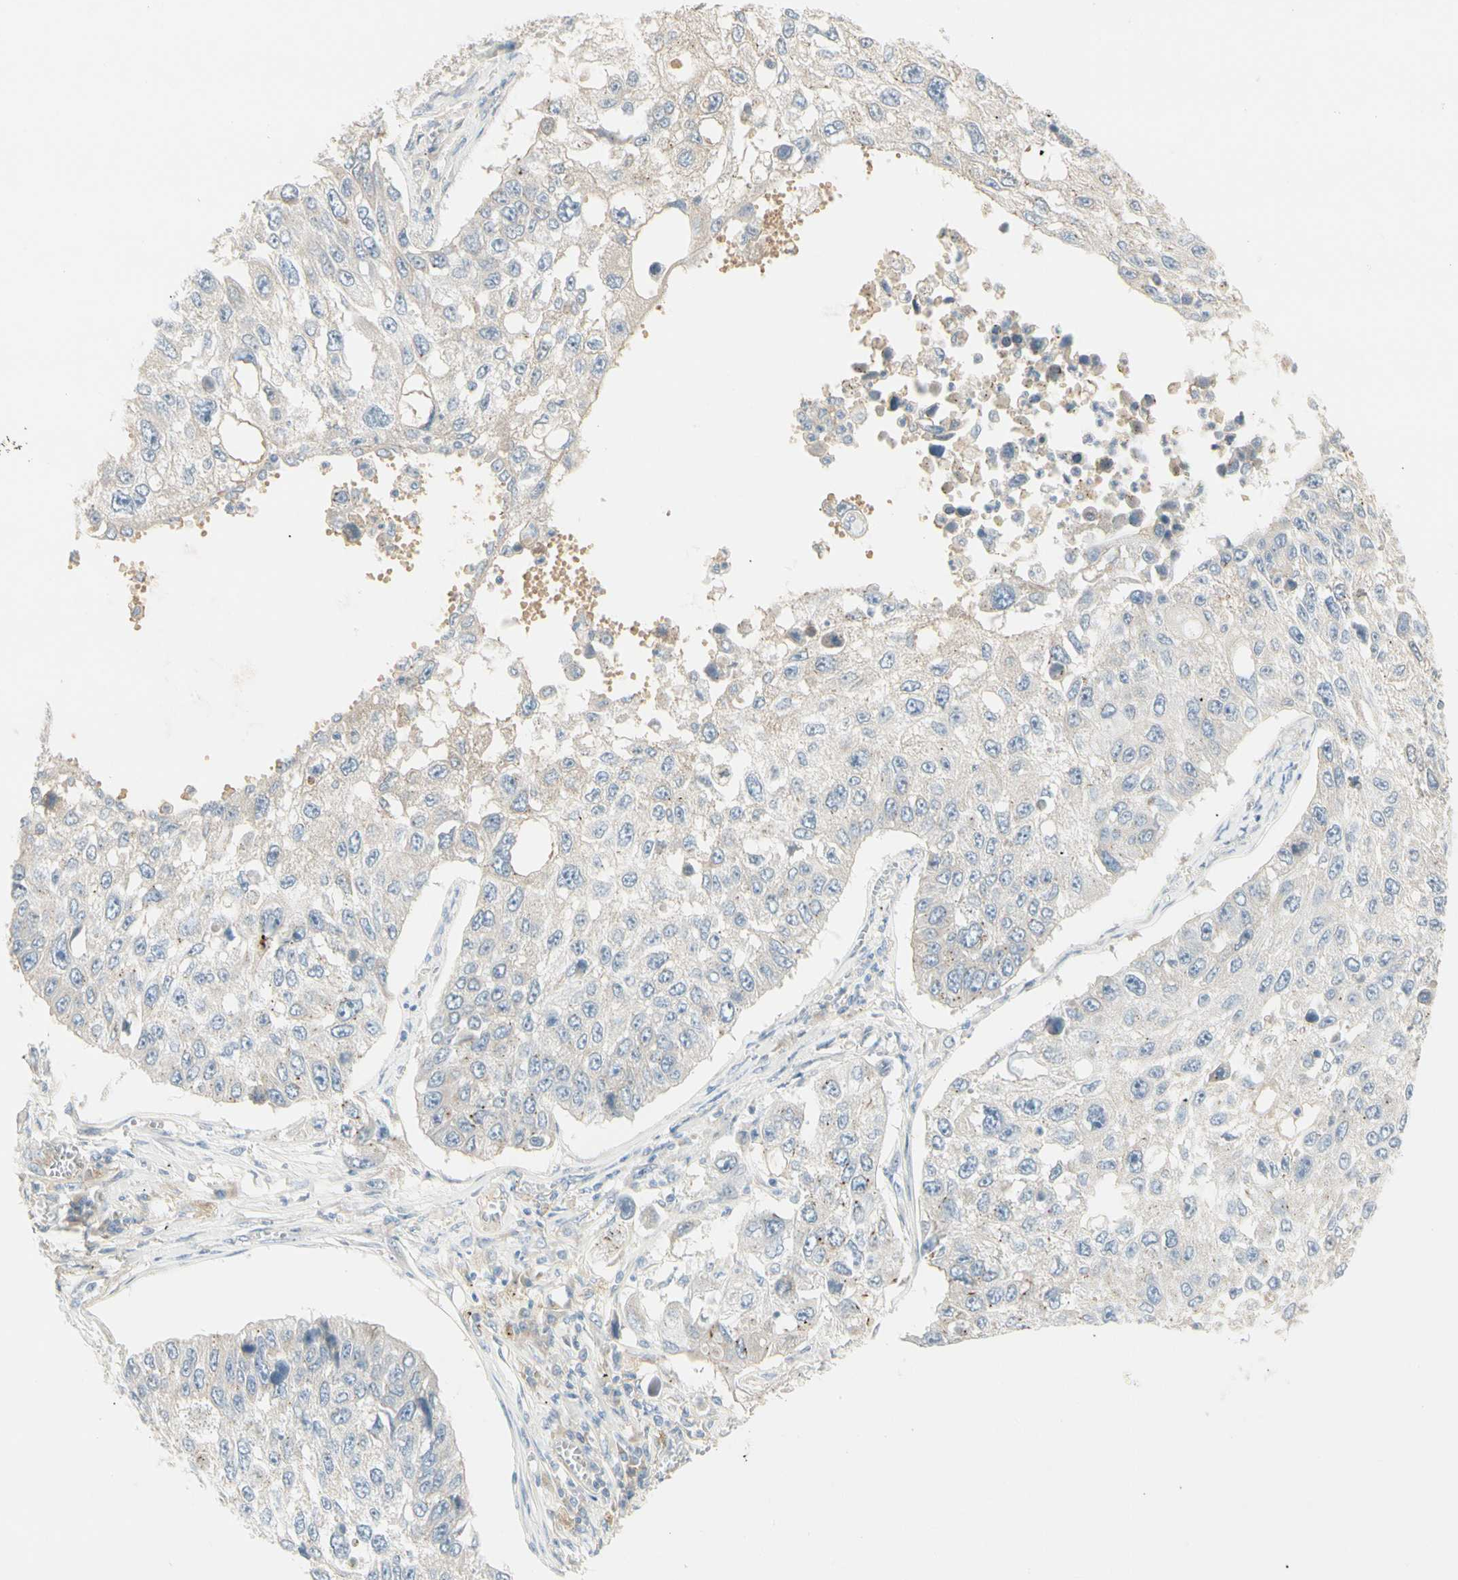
{"staining": {"intensity": "negative", "quantity": "none", "location": "none"}, "tissue": "lung cancer", "cell_type": "Tumor cells", "image_type": "cancer", "snomed": [{"axis": "morphology", "description": "Squamous cell carcinoma, NOS"}, {"axis": "topography", "description": "Lung"}], "caption": "Immunohistochemical staining of squamous cell carcinoma (lung) demonstrates no significant staining in tumor cells.", "gene": "ALDH18A1", "patient": {"sex": "male", "age": 71}}